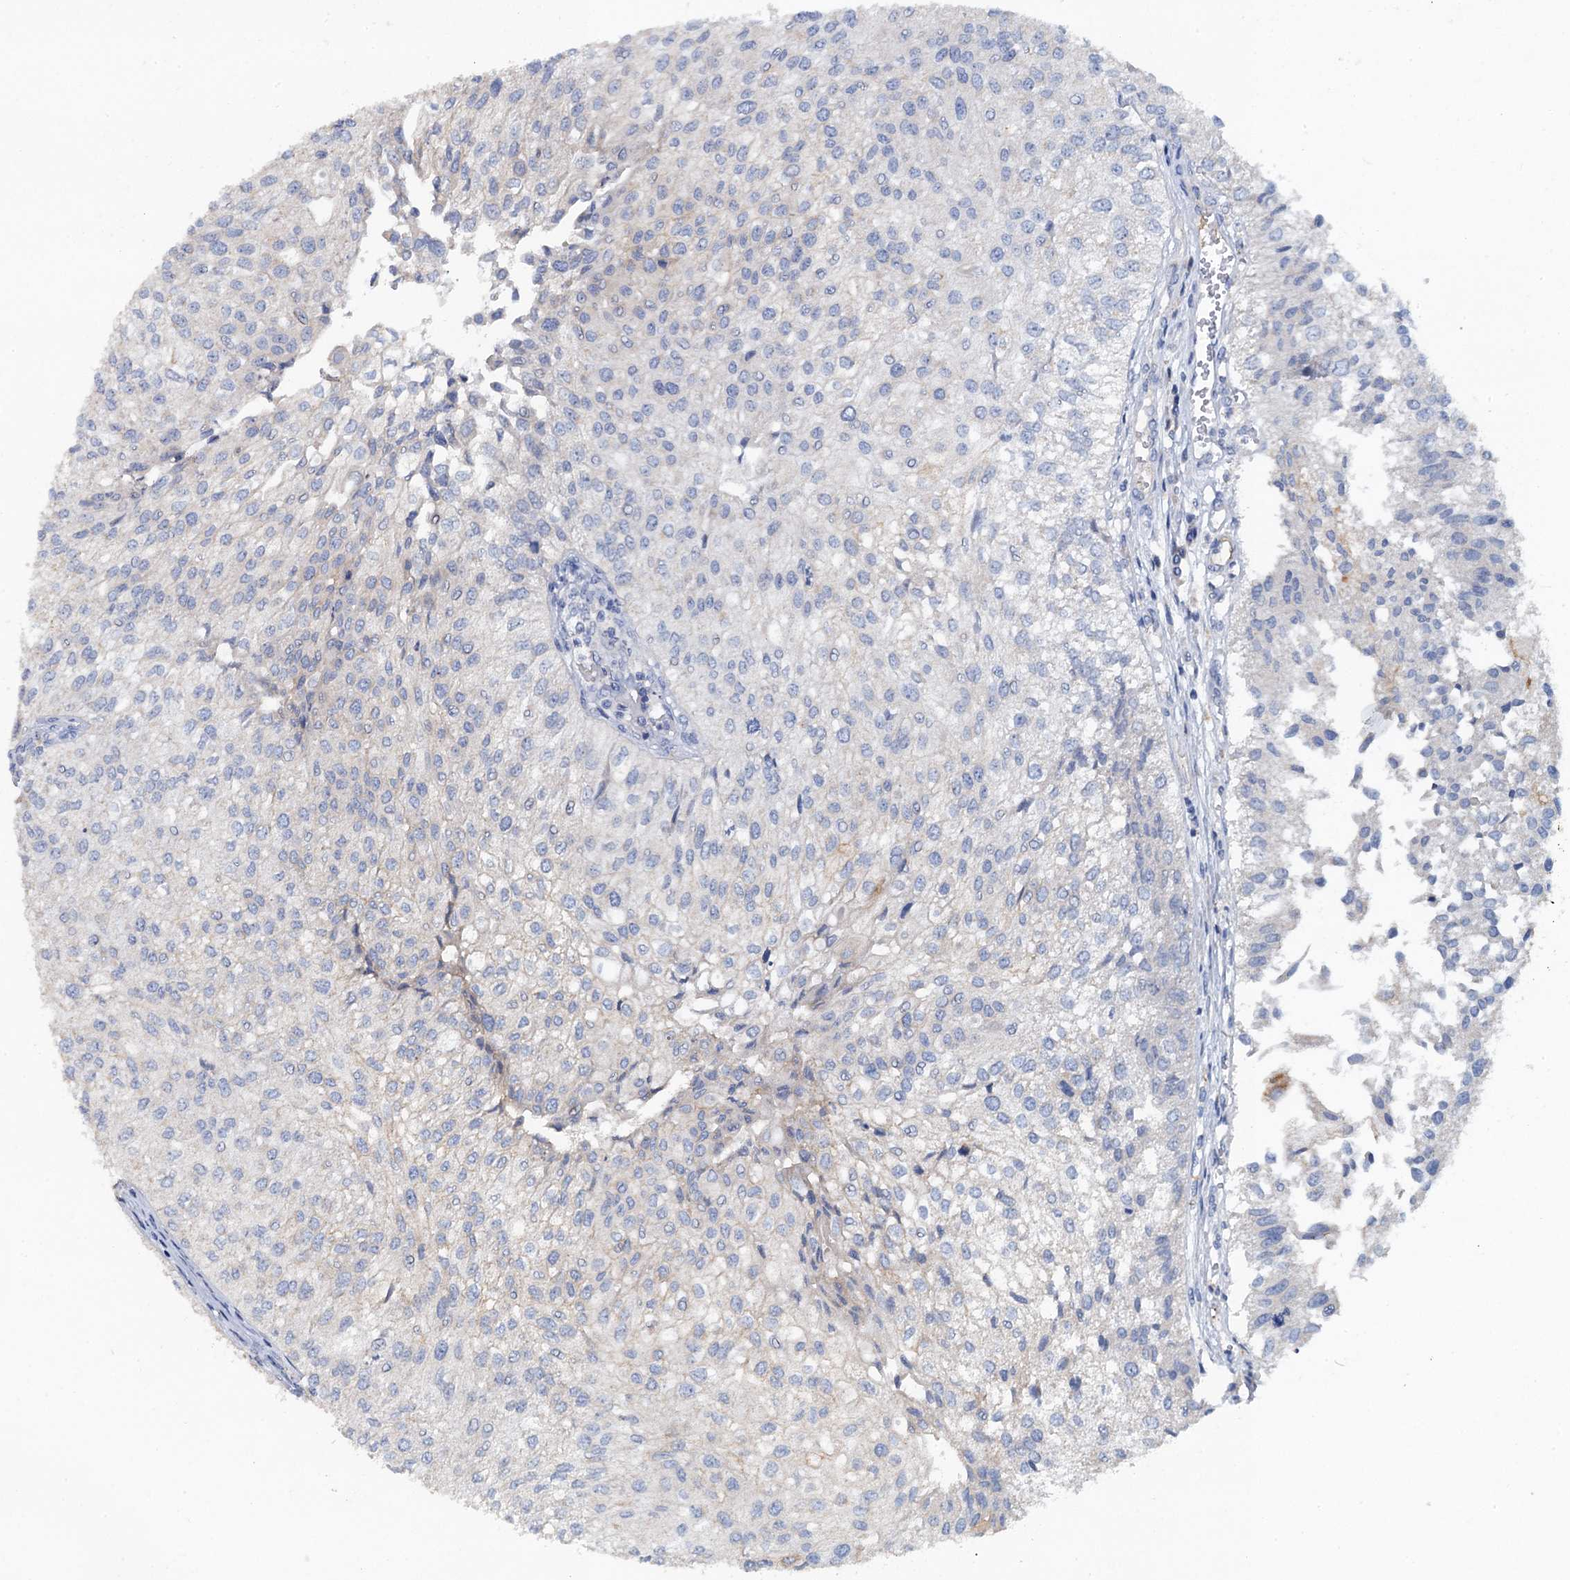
{"staining": {"intensity": "negative", "quantity": "none", "location": "none"}, "tissue": "urothelial cancer", "cell_type": "Tumor cells", "image_type": "cancer", "snomed": [{"axis": "morphology", "description": "Urothelial carcinoma, Low grade"}, {"axis": "topography", "description": "Urinary bladder"}], "caption": "The image reveals no significant expression in tumor cells of urothelial cancer. (Stains: DAB immunohistochemistry (IHC) with hematoxylin counter stain, Microscopy: brightfield microscopy at high magnification).", "gene": "PLLP", "patient": {"sex": "female", "age": 89}}